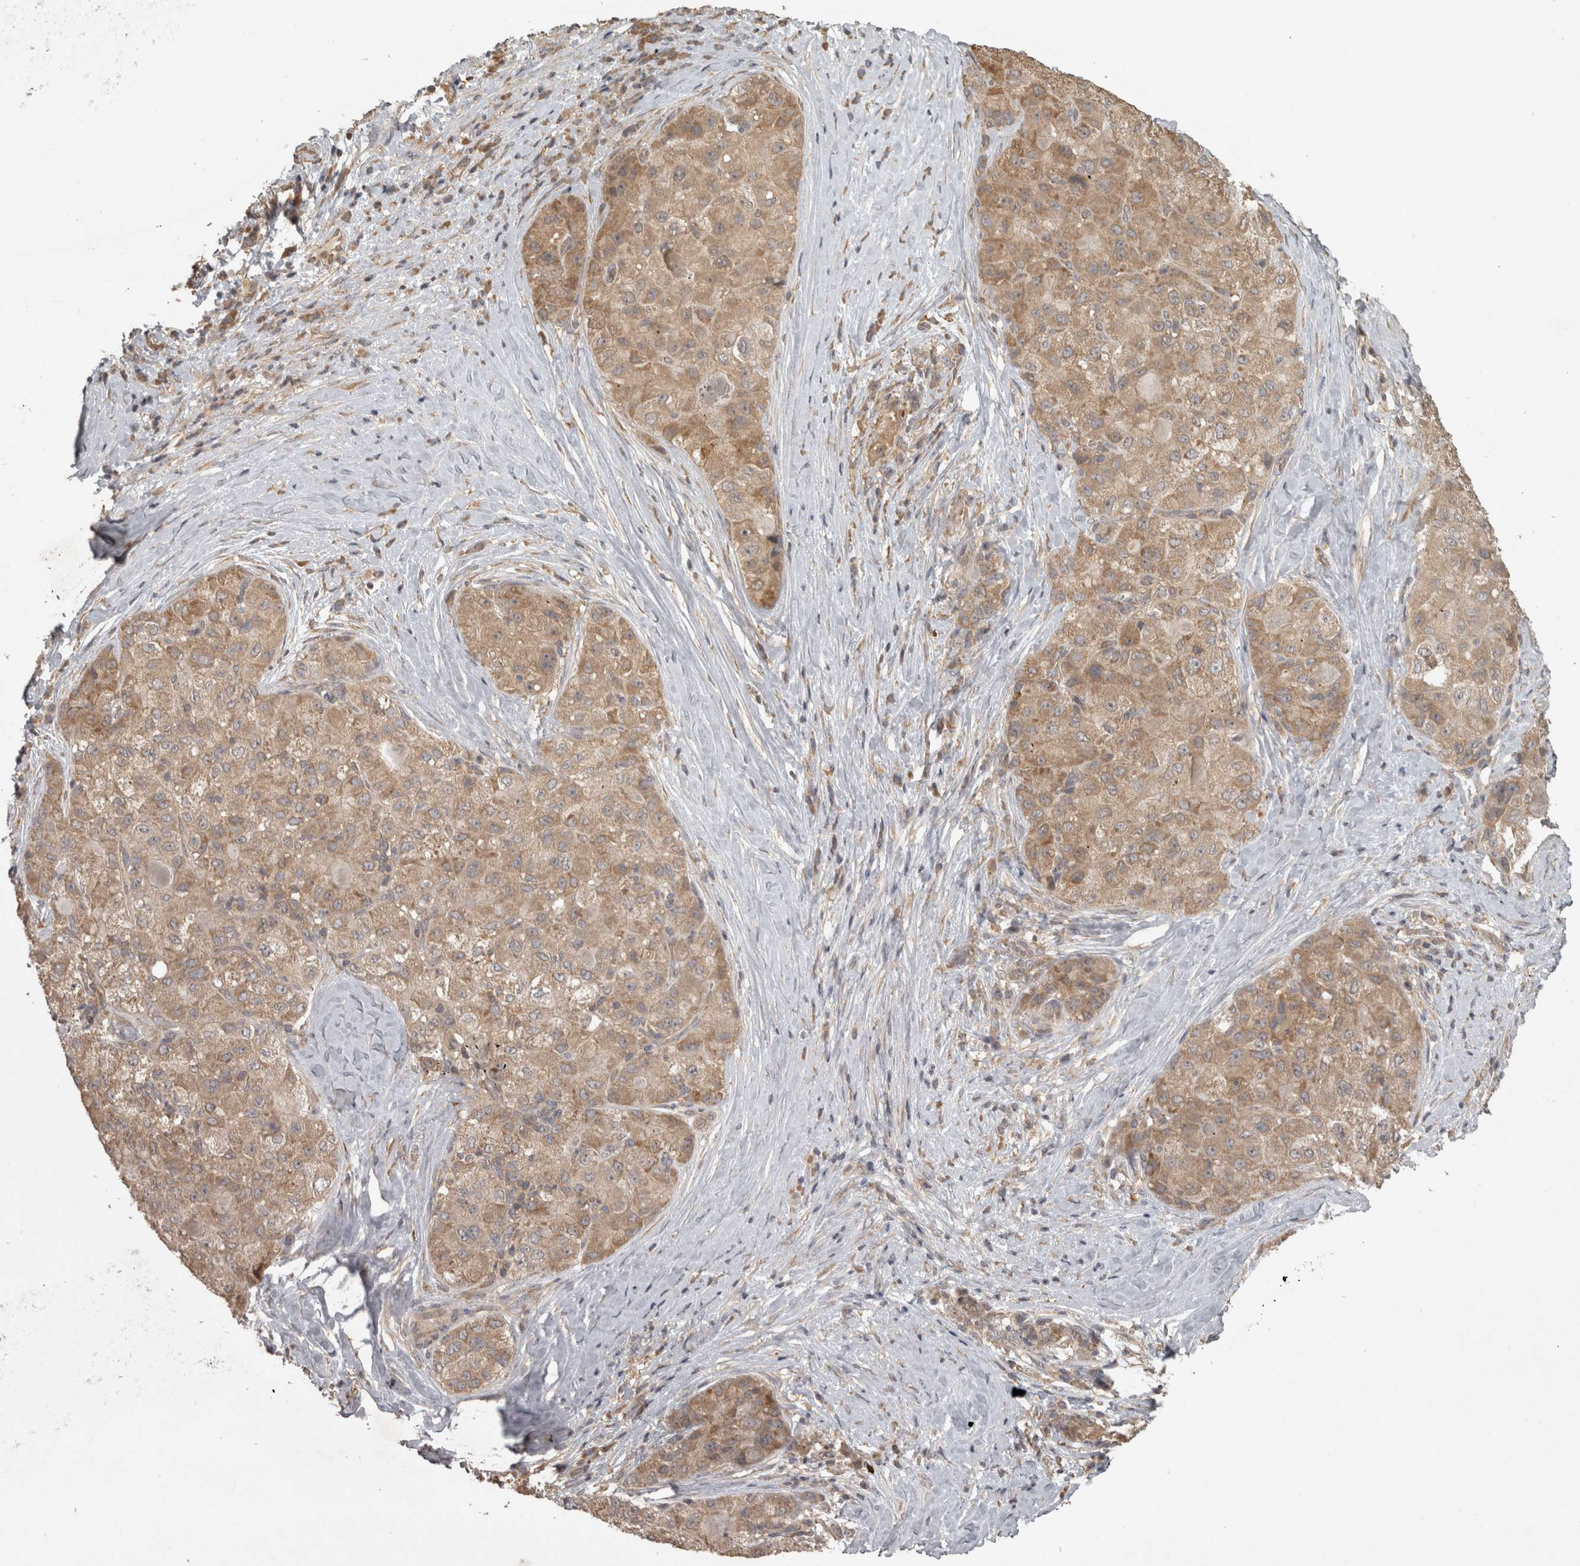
{"staining": {"intensity": "weak", "quantity": ">75%", "location": "cytoplasmic/membranous"}, "tissue": "liver cancer", "cell_type": "Tumor cells", "image_type": "cancer", "snomed": [{"axis": "morphology", "description": "Carcinoma, Hepatocellular, NOS"}, {"axis": "topography", "description": "Liver"}], "caption": "The immunohistochemical stain labels weak cytoplasmic/membranous expression in tumor cells of hepatocellular carcinoma (liver) tissue.", "gene": "MICU3", "patient": {"sex": "male", "age": 80}}